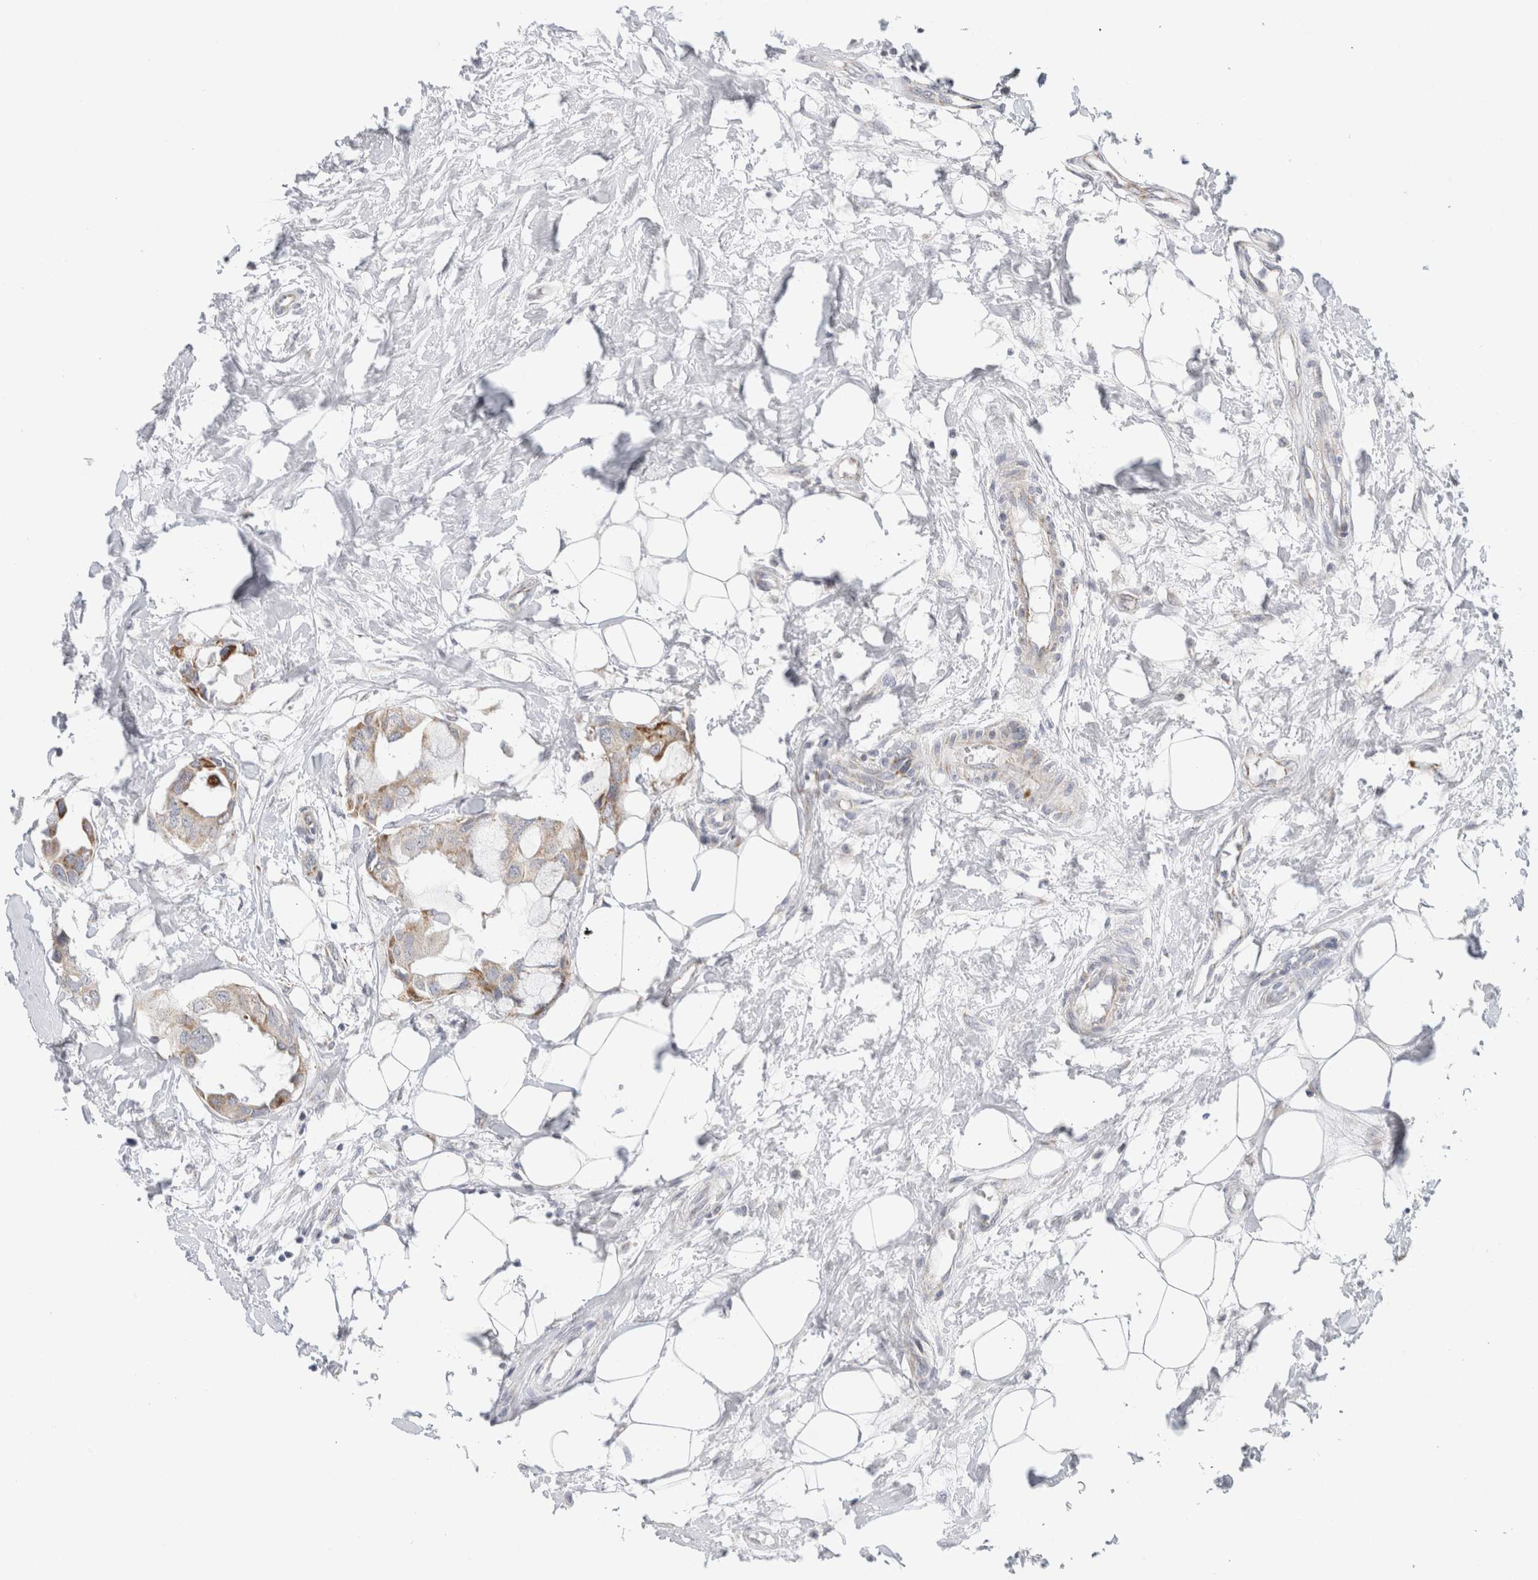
{"staining": {"intensity": "moderate", "quantity": ">75%", "location": "cytoplasmic/membranous"}, "tissue": "breast cancer", "cell_type": "Tumor cells", "image_type": "cancer", "snomed": [{"axis": "morphology", "description": "Duct carcinoma"}, {"axis": "topography", "description": "Breast"}], "caption": "Breast cancer stained for a protein shows moderate cytoplasmic/membranous positivity in tumor cells.", "gene": "FAHD1", "patient": {"sex": "female", "age": 40}}